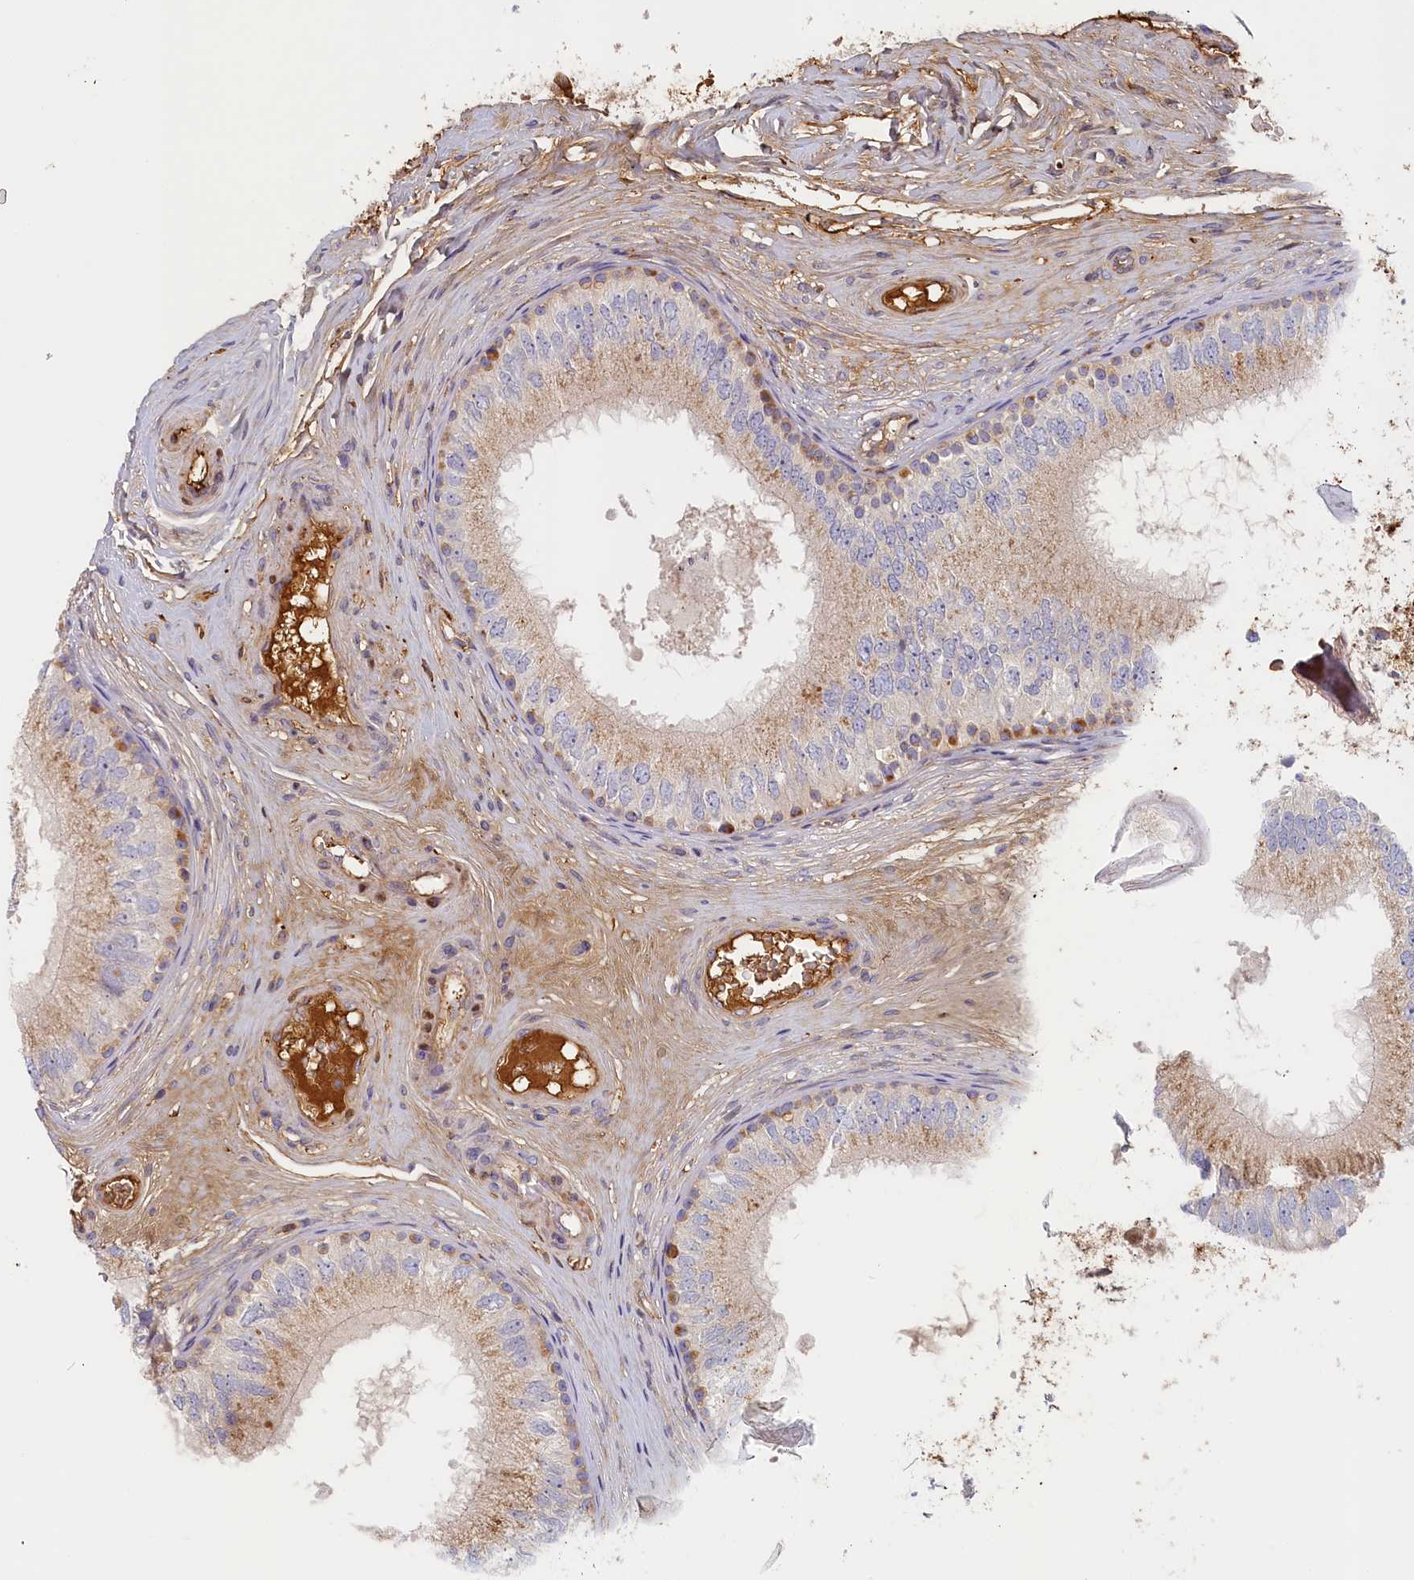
{"staining": {"intensity": "moderate", "quantity": "25%-75%", "location": "cytoplasmic/membranous"}, "tissue": "epididymis", "cell_type": "Glandular cells", "image_type": "normal", "snomed": [{"axis": "morphology", "description": "Normal tissue, NOS"}, {"axis": "topography", "description": "Epididymis"}], "caption": "Immunohistochemical staining of normal epididymis reveals 25%-75% levels of moderate cytoplasmic/membranous protein staining in about 25%-75% of glandular cells. The staining was performed using DAB (3,3'-diaminobenzidine), with brown indicating positive protein expression. Nuclei are stained blue with hematoxylin.", "gene": "STX16", "patient": {"sex": "male", "age": 33}}